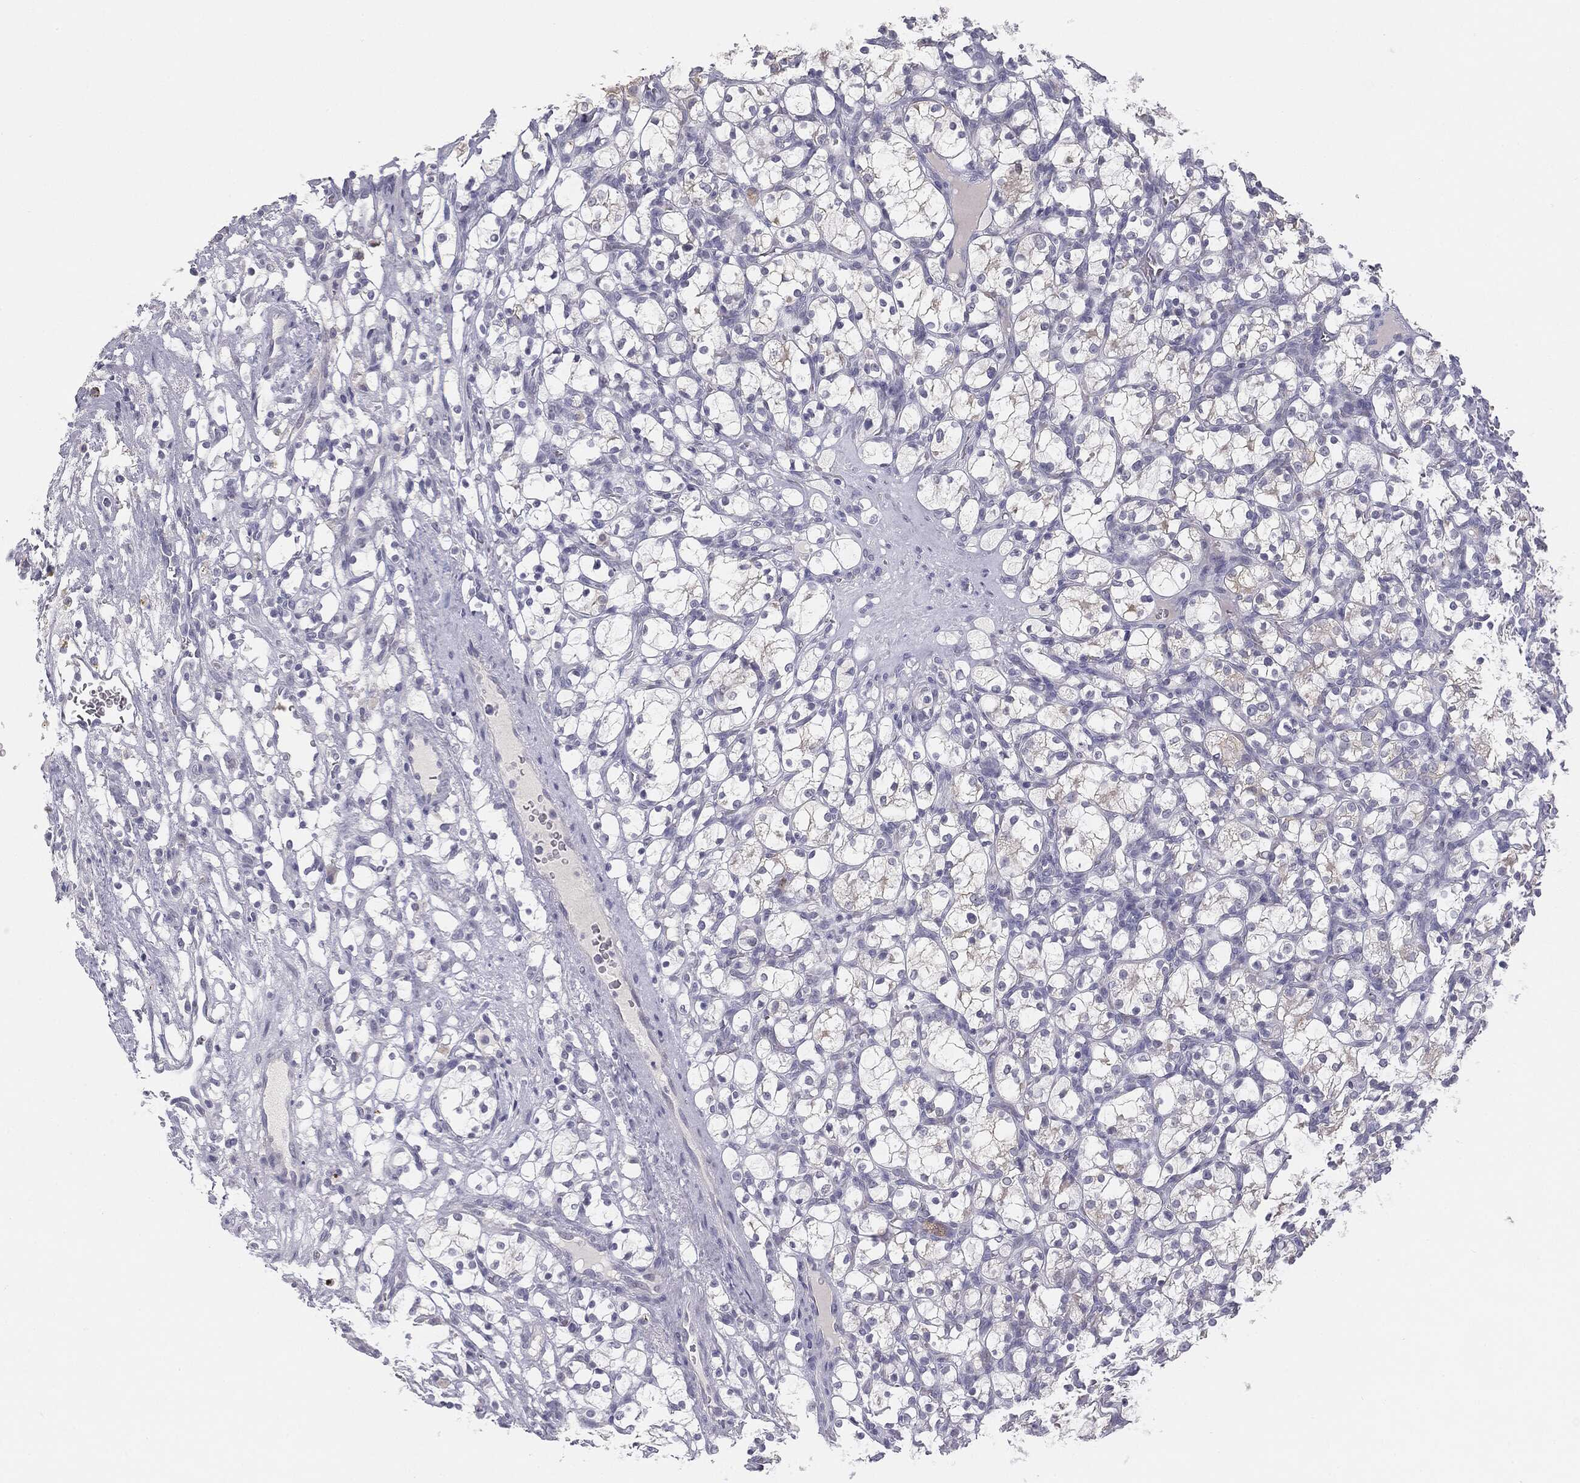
{"staining": {"intensity": "negative", "quantity": "none", "location": "none"}, "tissue": "renal cancer", "cell_type": "Tumor cells", "image_type": "cancer", "snomed": [{"axis": "morphology", "description": "Adenocarcinoma, NOS"}, {"axis": "topography", "description": "Kidney"}], "caption": "High power microscopy micrograph of an immunohistochemistry photomicrograph of adenocarcinoma (renal), revealing no significant expression in tumor cells.", "gene": "MUC1", "patient": {"sex": "female", "age": 69}}